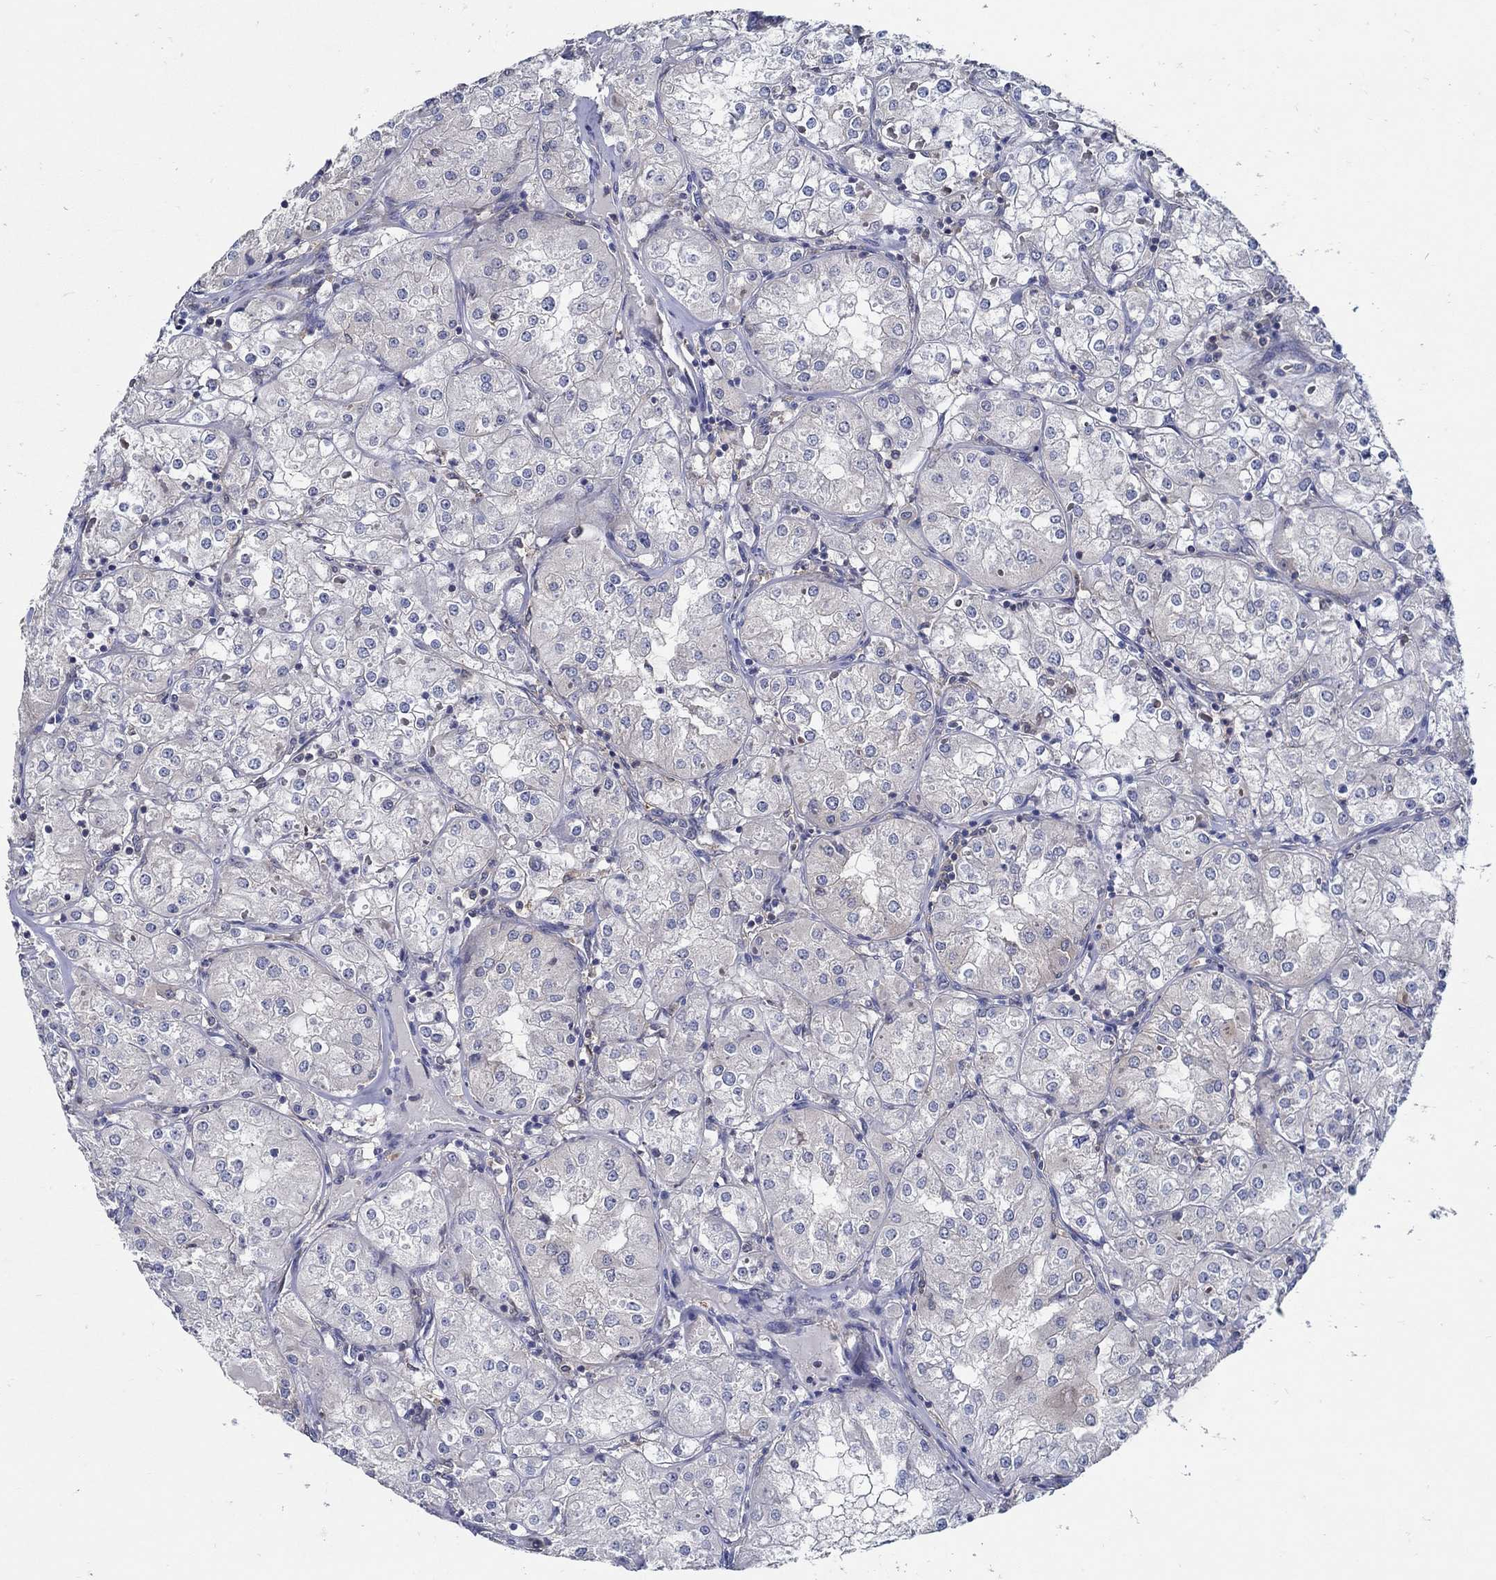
{"staining": {"intensity": "strong", "quantity": "25%-75%", "location": "cytoplasmic/membranous"}, "tissue": "renal cancer", "cell_type": "Tumor cells", "image_type": "cancer", "snomed": [{"axis": "morphology", "description": "Adenocarcinoma, NOS"}, {"axis": "topography", "description": "Kidney"}], "caption": "Renal cancer (adenocarcinoma) tissue shows strong cytoplasmic/membranous staining in approximately 25%-75% of tumor cells, visualized by immunohistochemistry.", "gene": "MTHFR", "patient": {"sex": "male", "age": 77}}